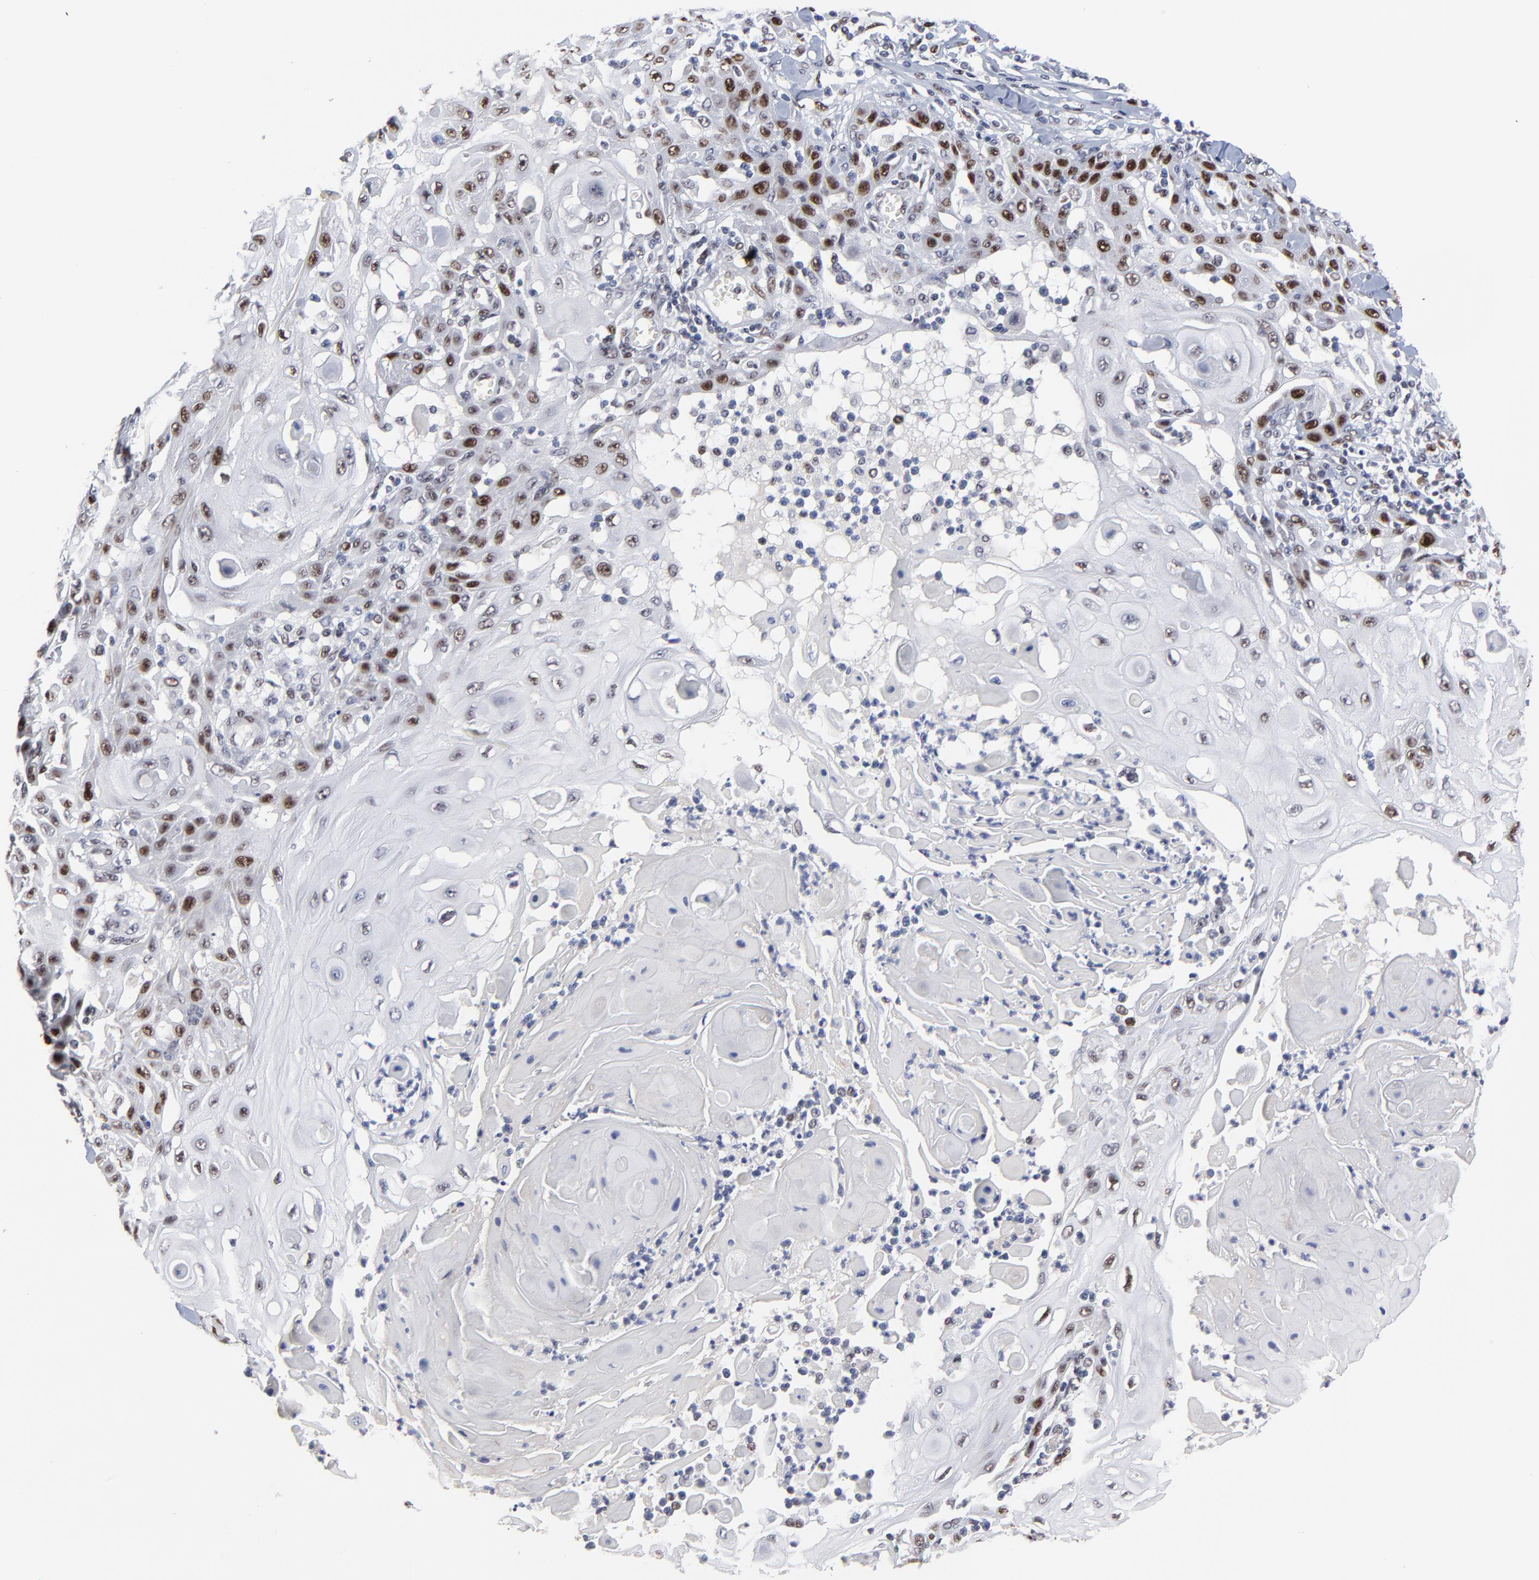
{"staining": {"intensity": "moderate", "quantity": ">75%", "location": "nuclear"}, "tissue": "skin cancer", "cell_type": "Tumor cells", "image_type": "cancer", "snomed": [{"axis": "morphology", "description": "Squamous cell carcinoma, NOS"}, {"axis": "topography", "description": "Skin"}], "caption": "The histopathology image displays immunohistochemical staining of squamous cell carcinoma (skin). There is moderate nuclear positivity is identified in approximately >75% of tumor cells. (brown staining indicates protein expression, while blue staining denotes nuclei).", "gene": "OGFOD1", "patient": {"sex": "male", "age": 24}}